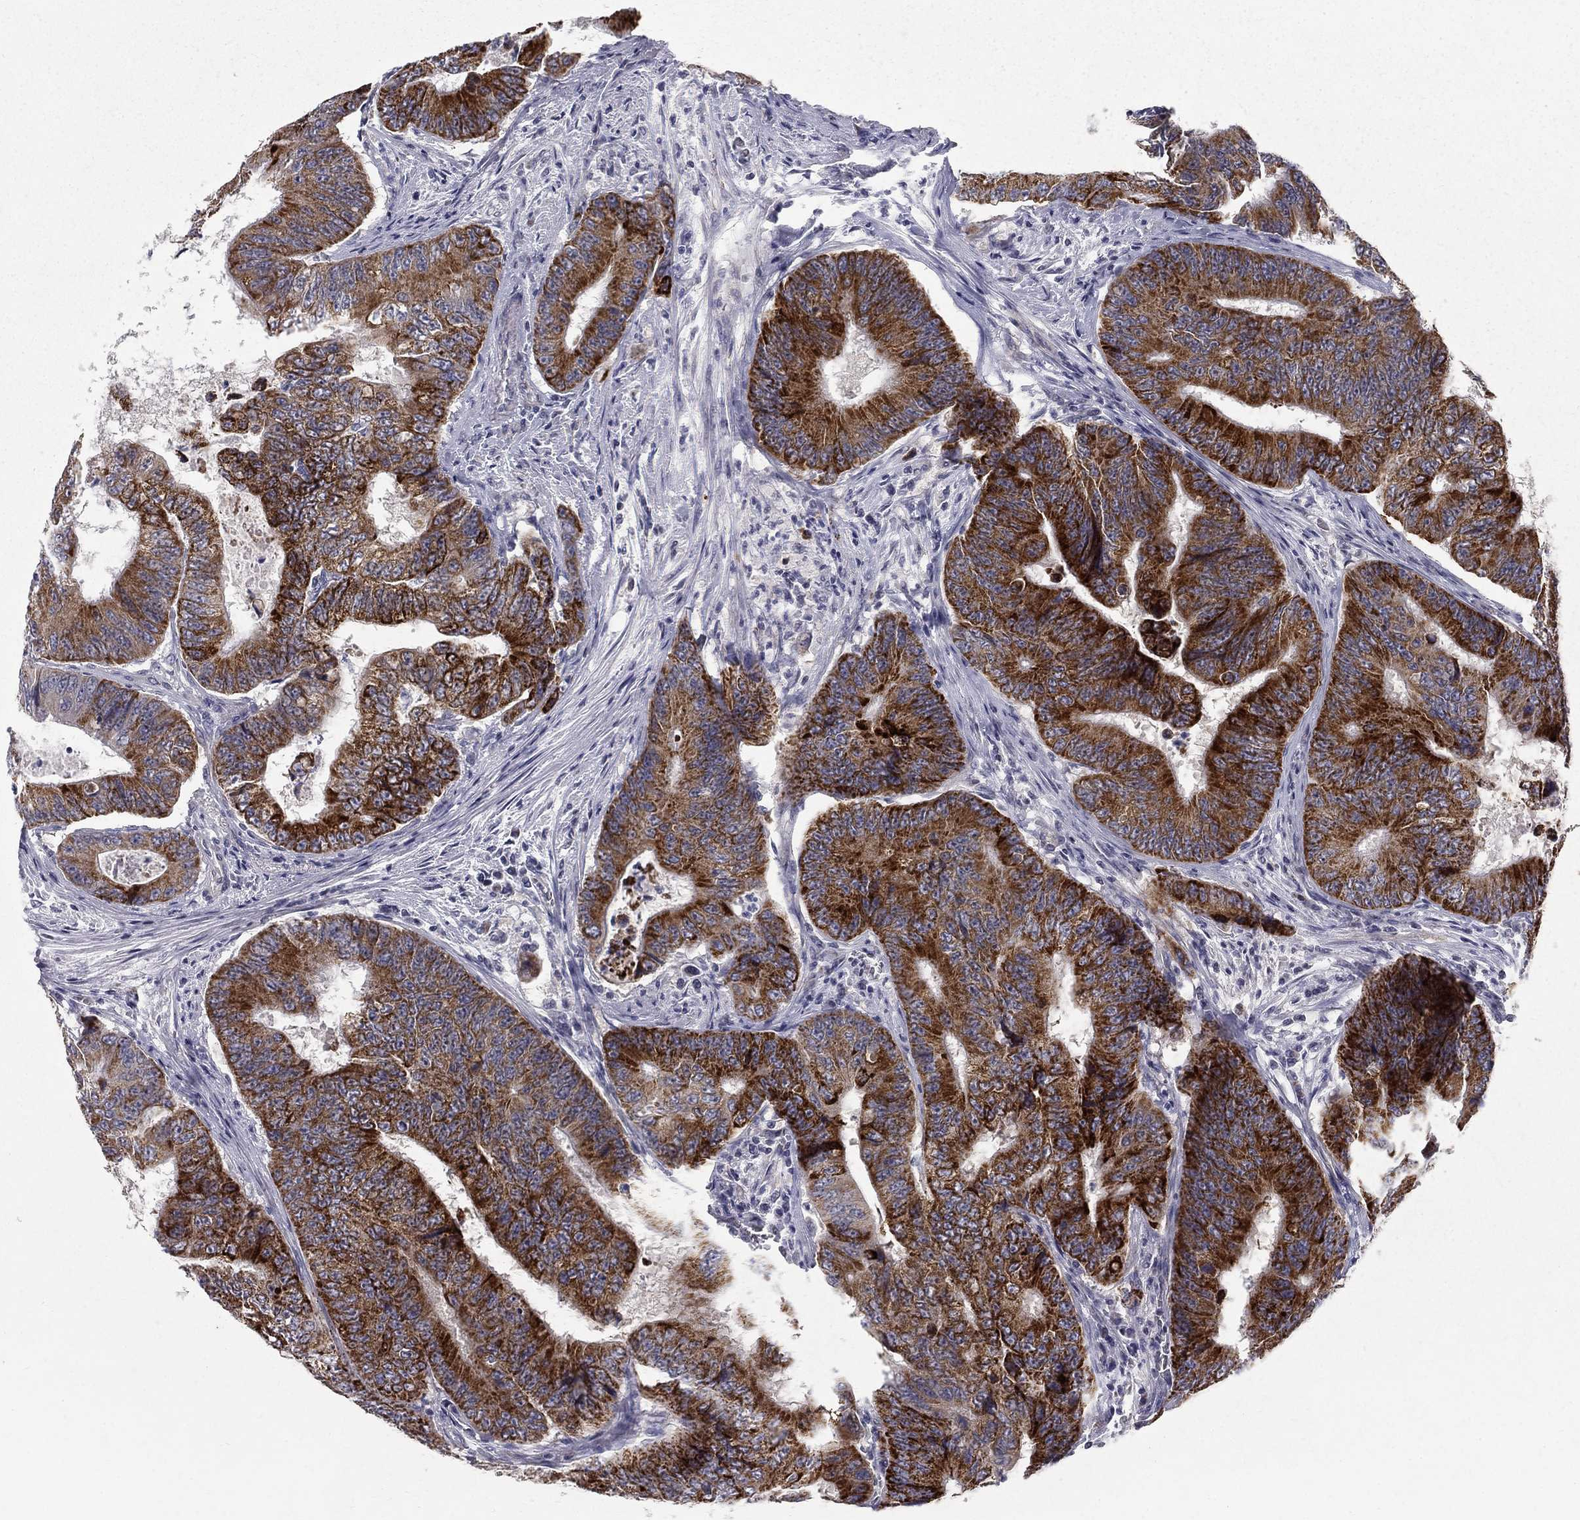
{"staining": {"intensity": "strong", "quantity": "25%-75%", "location": "cytoplasmic/membranous"}, "tissue": "colorectal cancer", "cell_type": "Tumor cells", "image_type": "cancer", "snomed": [{"axis": "morphology", "description": "Adenocarcinoma, NOS"}, {"axis": "topography", "description": "Colon"}], "caption": "Immunohistochemistry image of neoplastic tissue: adenocarcinoma (colorectal) stained using immunohistochemistry reveals high levels of strong protein expression localized specifically in the cytoplasmic/membranous of tumor cells, appearing as a cytoplasmic/membranous brown color.", "gene": "CLIC6", "patient": {"sex": "female", "age": 48}}